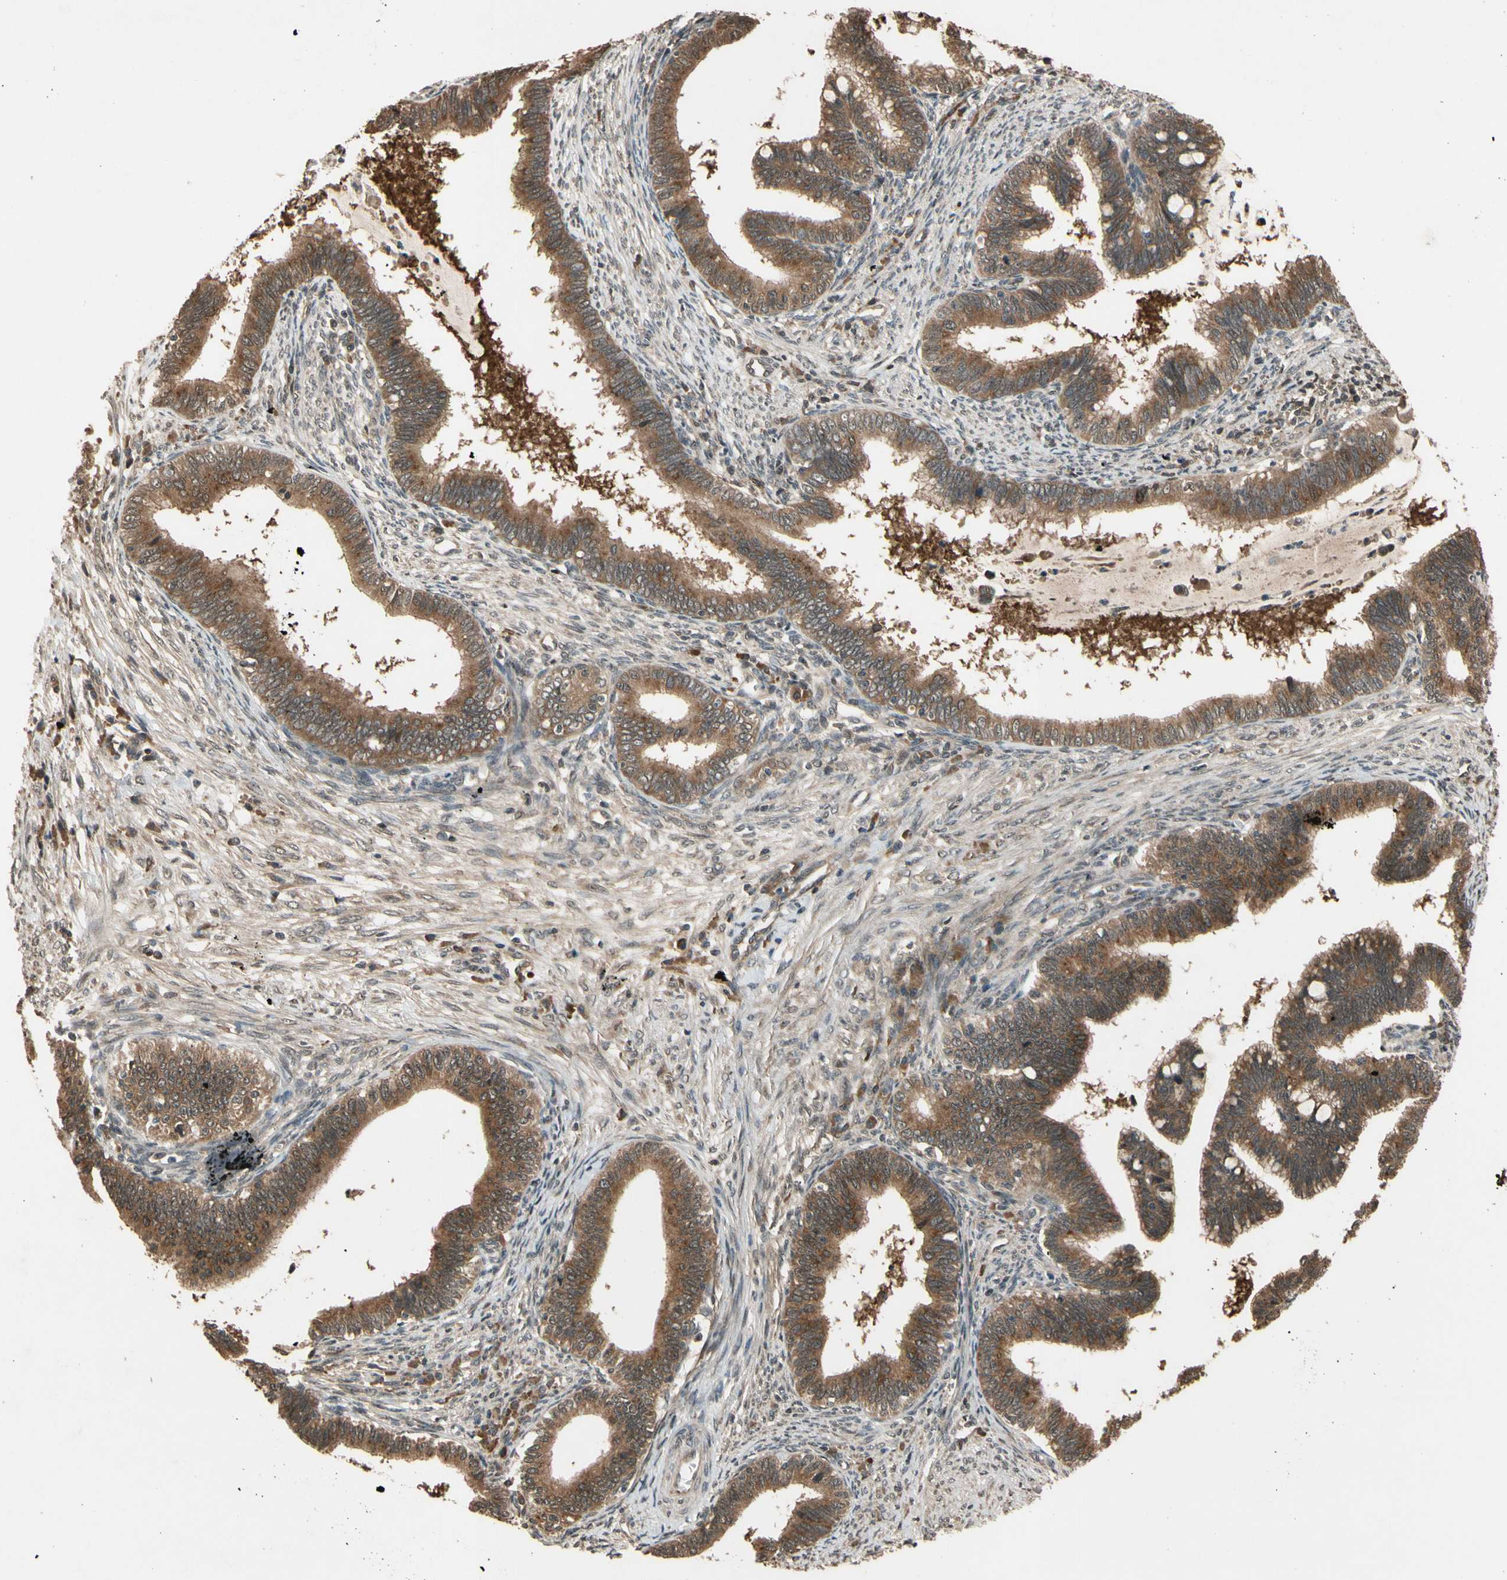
{"staining": {"intensity": "strong", "quantity": ">75%", "location": "cytoplasmic/membranous"}, "tissue": "cervical cancer", "cell_type": "Tumor cells", "image_type": "cancer", "snomed": [{"axis": "morphology", "description": "Adenocarcinoma, NOS"}, {"axis": "topography", "description": "Cervix"}], "caption": "A micrograph of cervical cancer stained for a protein shows strong cytoplasmic/membranous brown staining in tumor cells.", "gene": "TMEM230", "patient": {"sex": "female", "age": 36}}